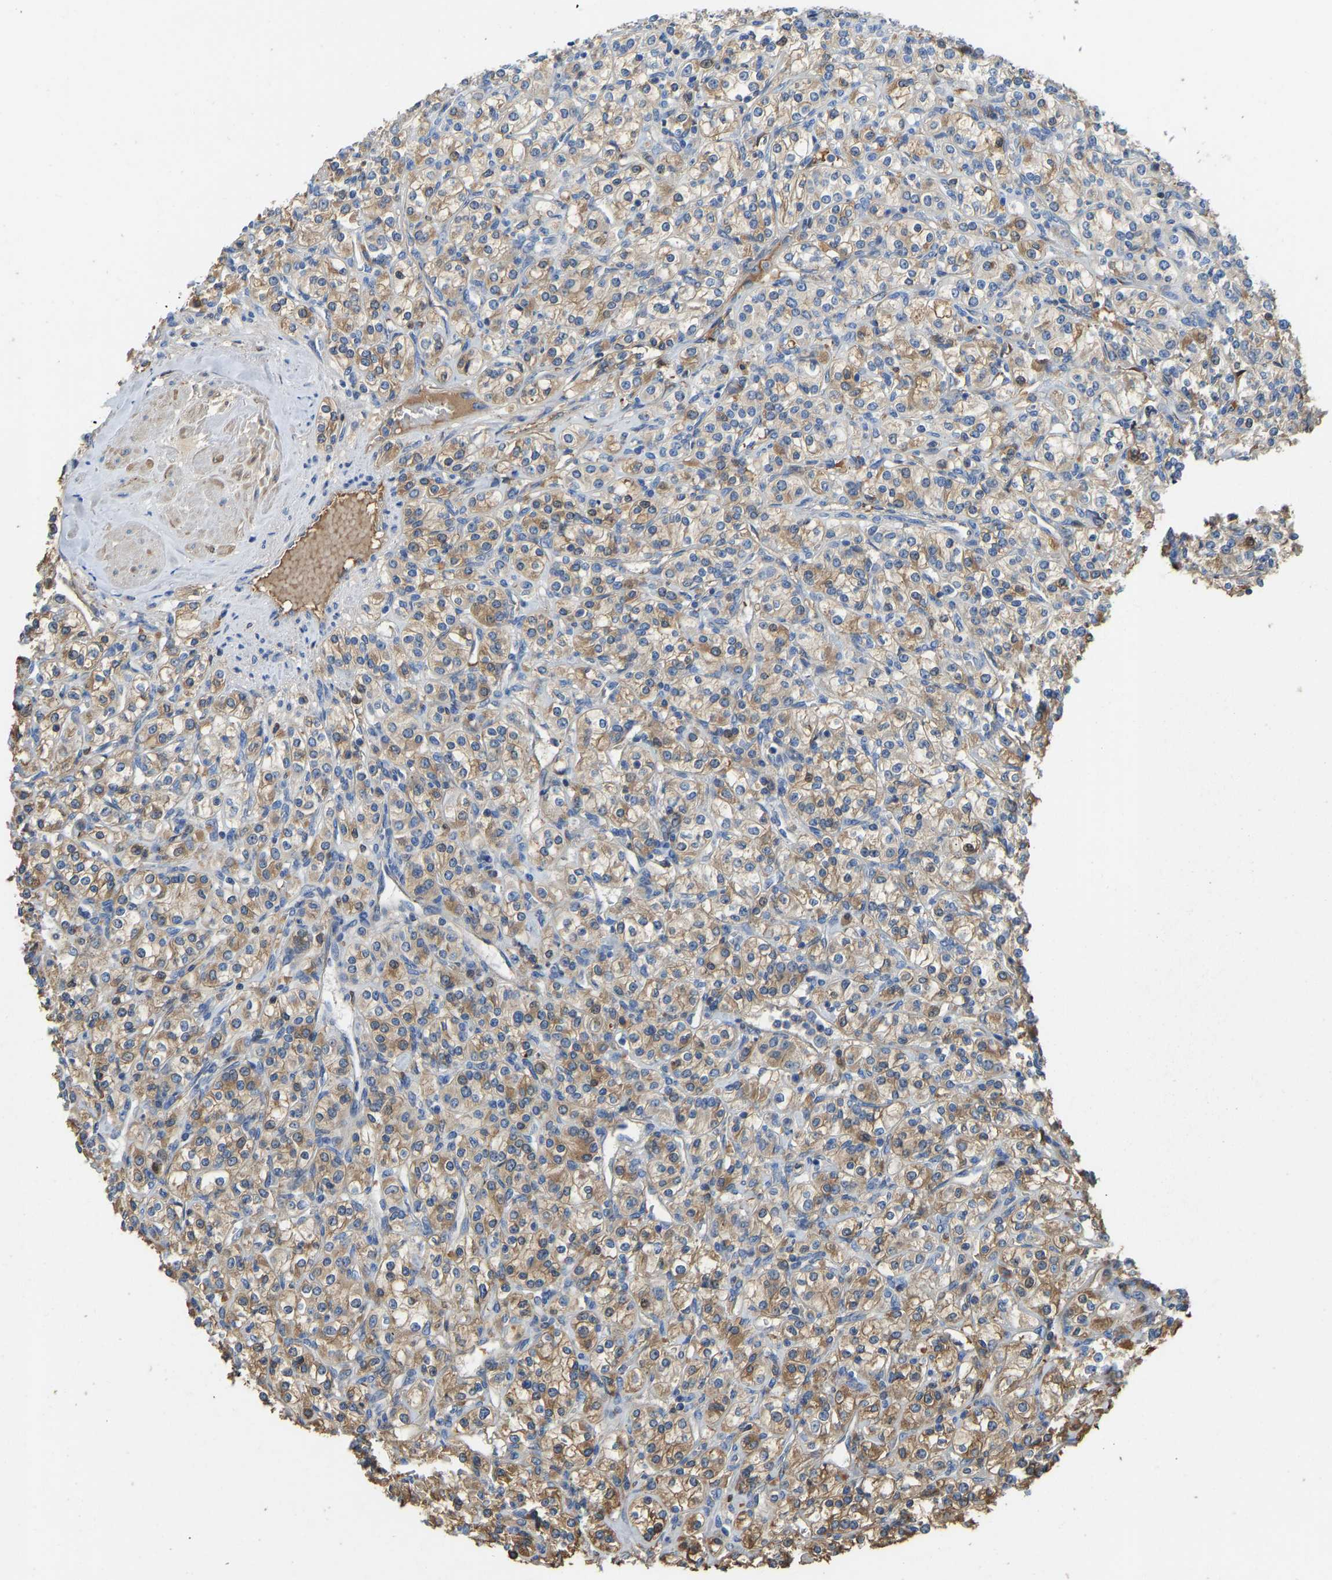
{"staining": {"intensity": "weak", "quantity": ">75%", "location": "cytoplasmic/membranous,nuclear"}, "tissue": "renal cancer", "cell_type": "Tumor cells", "image_type": "cancer", "snomed": [{"axis": "morphology", "description": "Adenocarcinoma, NOS"}, {"axis": "topography", "description": "Kidney"}], "caption": "This is an image of IHC staining of renal cancer, which shows weak expression in the cytoplasmic/membranous and nuclear of tumor cells.", "gene": "VCPKMT", "patient": {"sex": "male", "age": 77}}